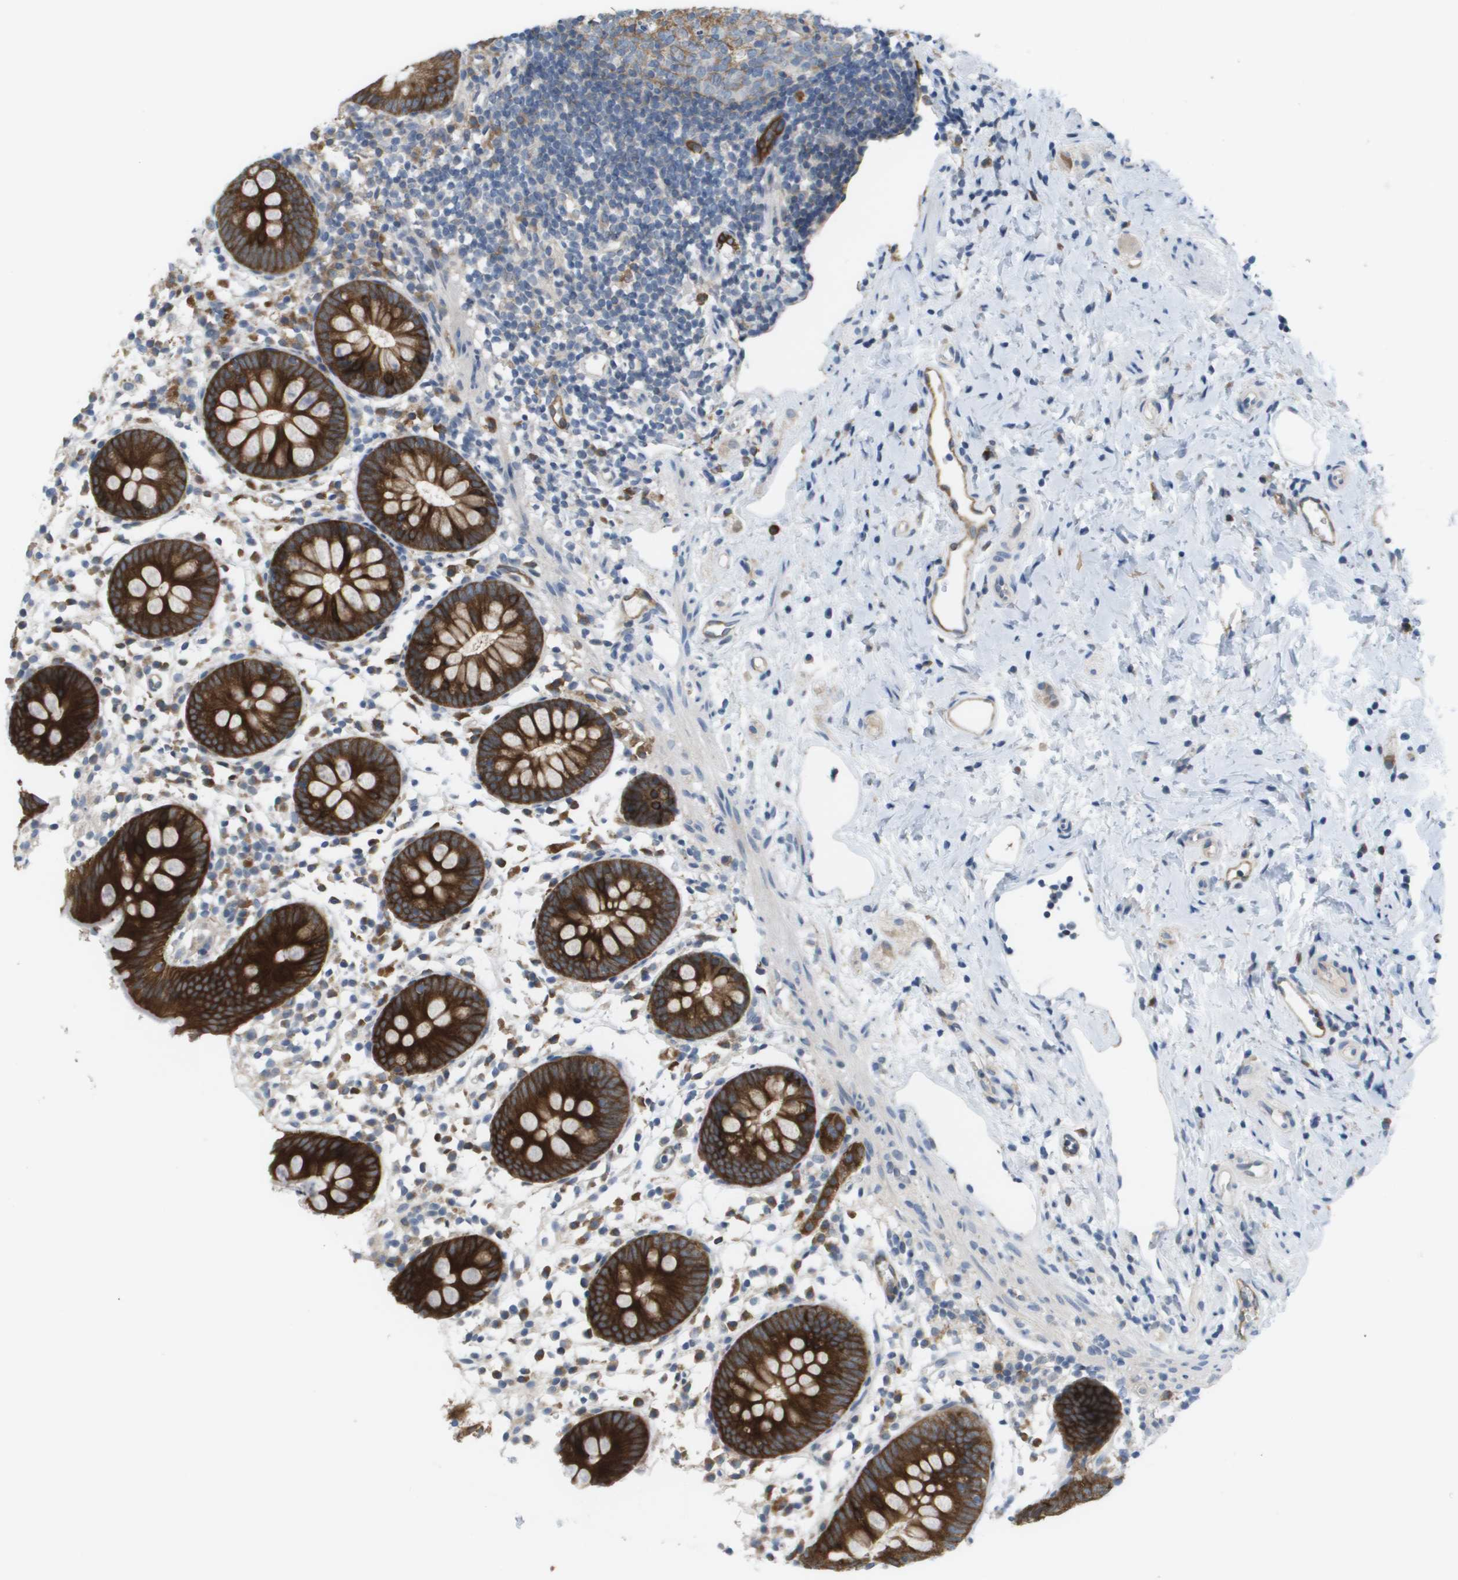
{"staining": {"intensity": "strong", "quantity": ">75%", "location": "cytoplasmic/membranous"}, "tissue": "appendix", "cell_type": "Glandular cells", "image_type": "normal", "snomed": [{"axis": "morphology", "description": "Normal tissue, NOS"}, {"axis": "topography", "description": "Appendix"}], "caption": "The immunohistochemical stain labels strong cytoplasmic/membranous staining in glandular cells of benign appendix. The protein is shown in brown color, while the nuclei are stained blue.", "gene": "MARCHF8", "patient": {"sex": "female", "age": 20}}